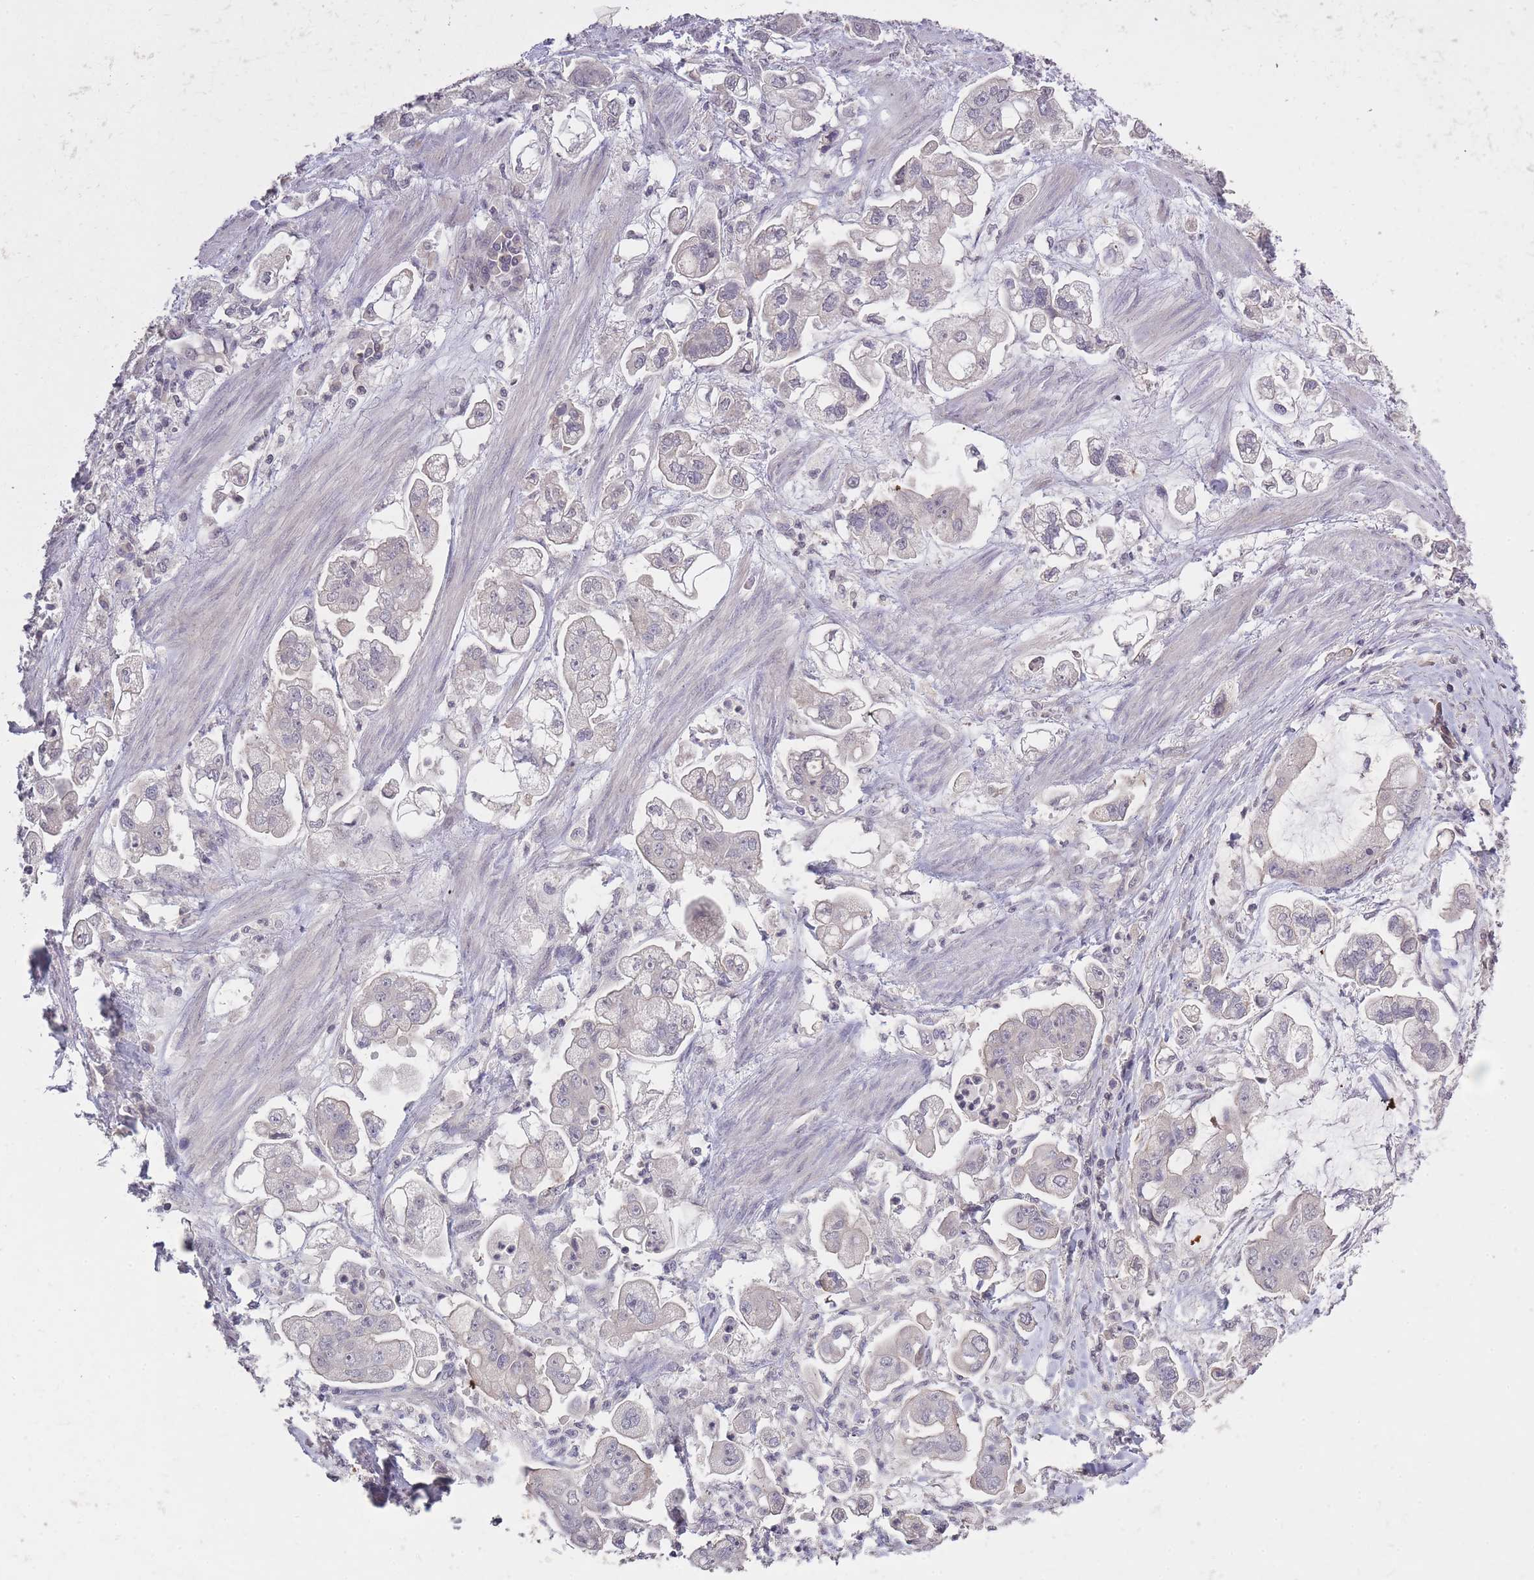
{"staining": {"intensity": "negative", "quantity": "none", "location": "none"}, "tissue": "stomach cancer", "cell_type": "Tumor cells", "image_type": "cancer", "snomed": [{"axis": "morphology", "description": "Adenocarcinoma, NOS"}, {"axis": "topography", "description": "Stomach"}], "caption": "Immunohistochemical staining of adenocarcinoma (stomach) reveals no significant expression in tumor cells.", "gene": "ADCYAP1R1", "patient": {"sex": "male", "age": 62}}